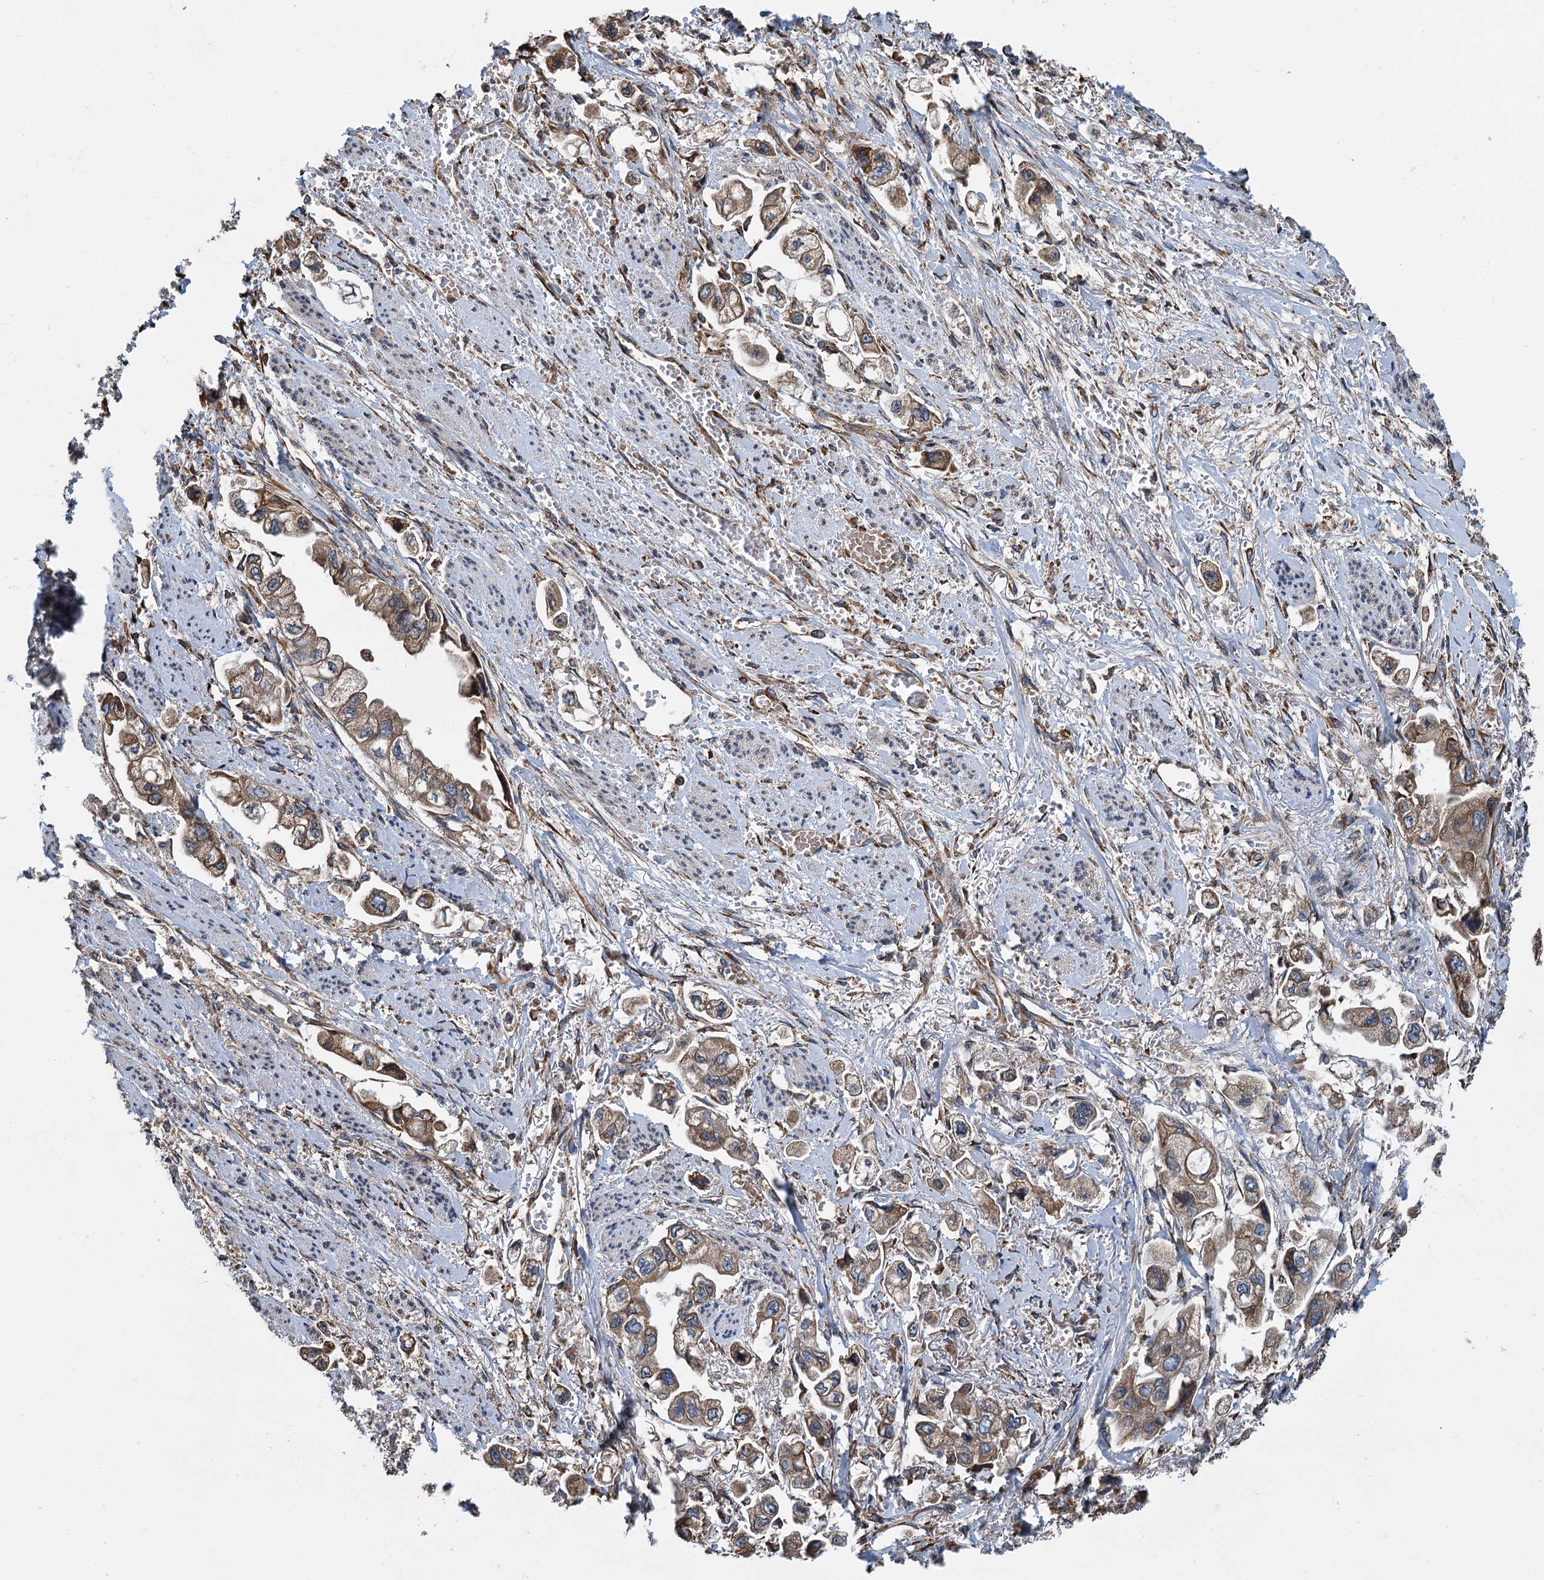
{"staining": {"intensity": "moderate", "quantity": ">75%", "location": "cytoplasmic/membranous"}, "tissue": "stomach cancer", "cell_type": "Tumor cells", "image_type": "cancer", "snomed": [{"axis": "morphology", "description": "Adenocarcinoma, NOS"}, {"axis": "topography", "description": "Stomach"}], "caption": "Moderate cytoplasmic/membranous expression is seen in approximately >75% of tumor cells in stomach cancer. (IHC, brightfield microscopy, high magnification).", "gene": "LINS1", "patient": {"sex": "male", "age": 62}}